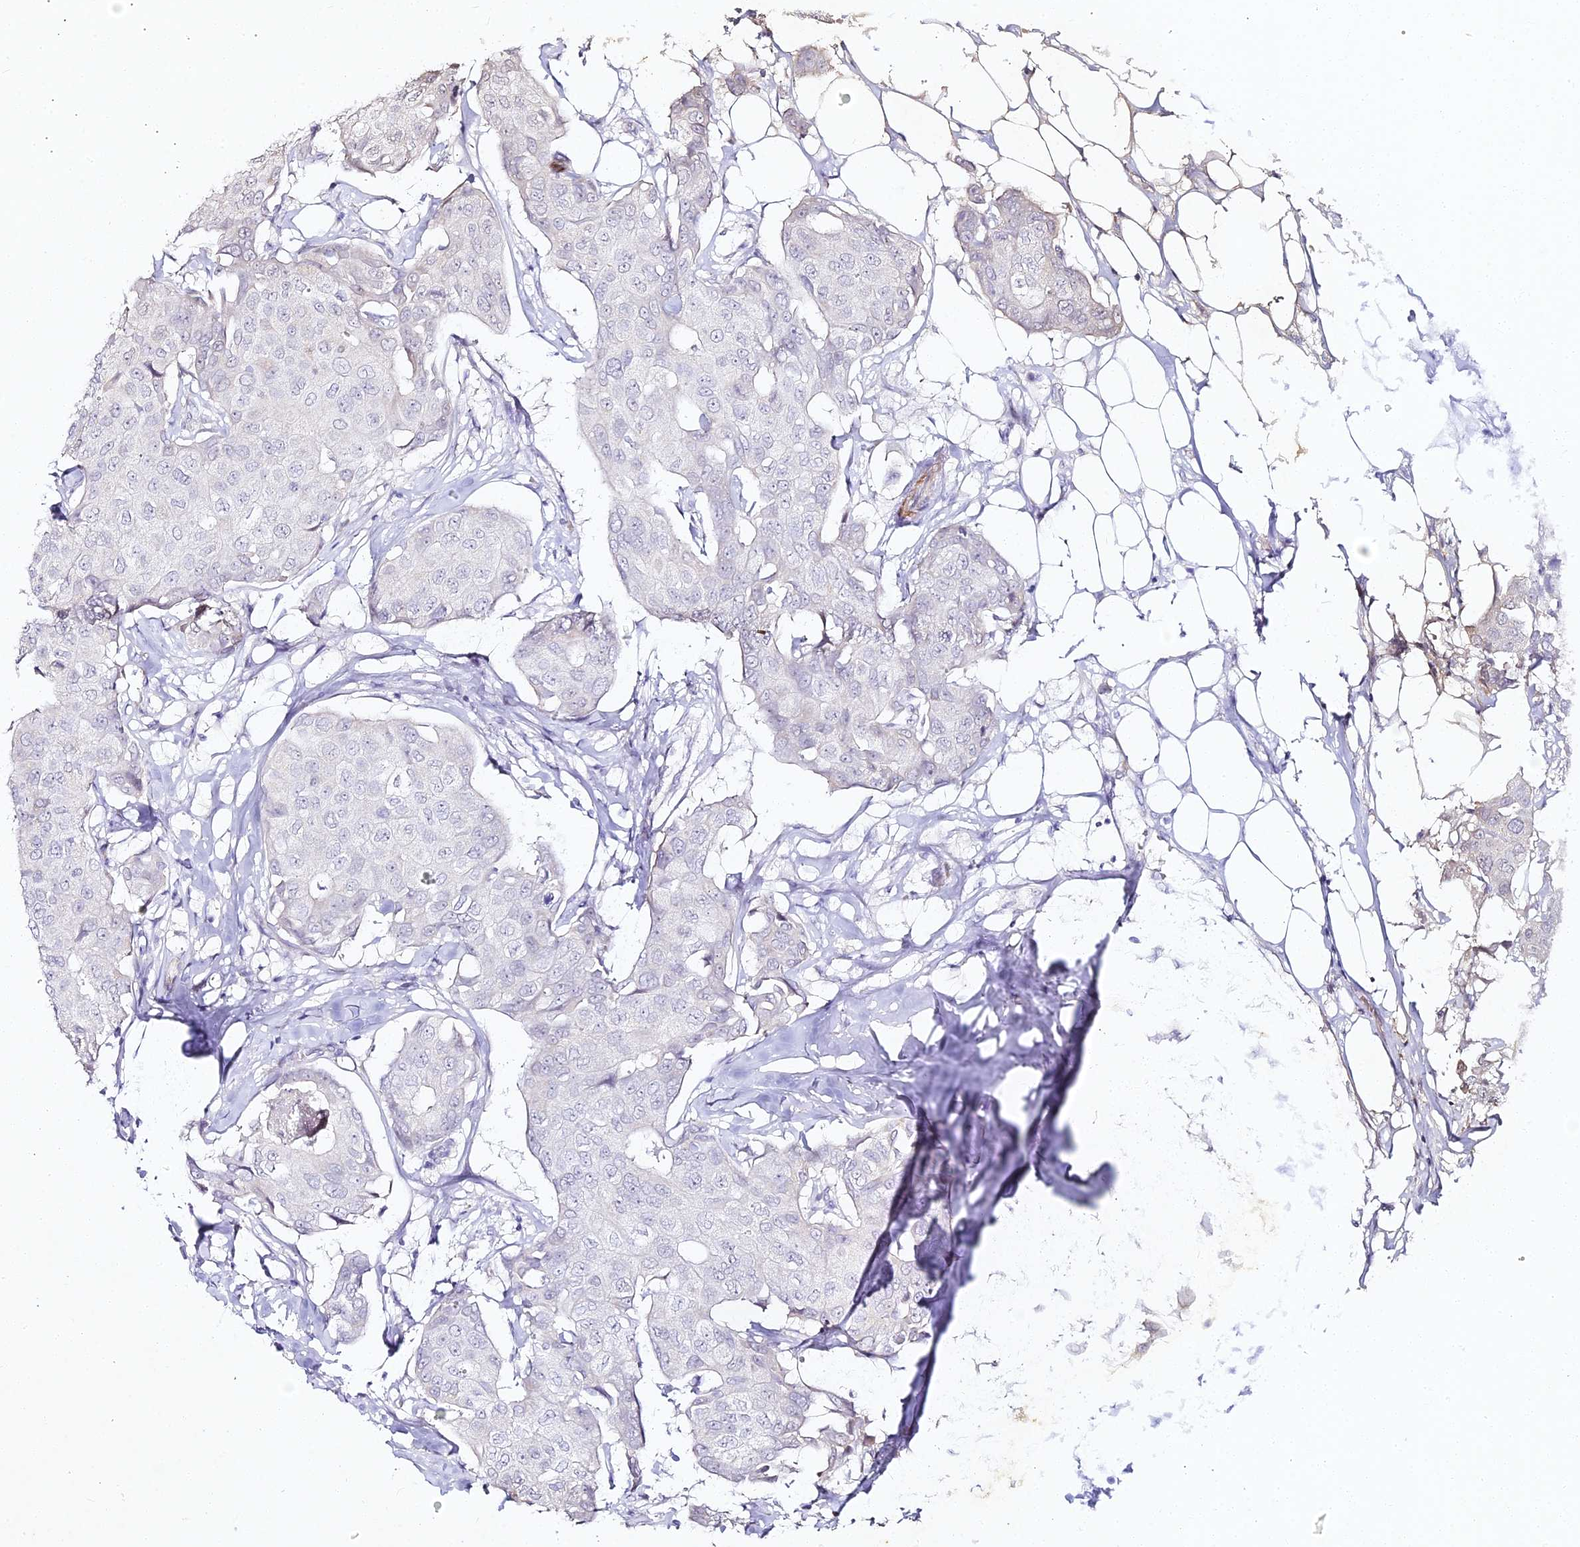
{"staining": {"intensity": "negative", "quantity": "none", "location": "none"}, "tissue": "breast cancer", "cell_type": "Tumor cells", "image_type": "cancer", "snomed": [{"axis": "morphology", "description": "Duct carcinoma"}, {"axis": "topography", "description": "Breast"}], "caption": "Immunohistochemistry (IHC) of invasive ductal carcinoma (breast) displays no staining in tumor cells. The staining is performed using DAB (3,3'-diaminobenzidine) brown chromogen with nuclei counter-stained in using hematoxylin.", "gene": "ALPG", "patient": {"sex": "female", "age": 80}}